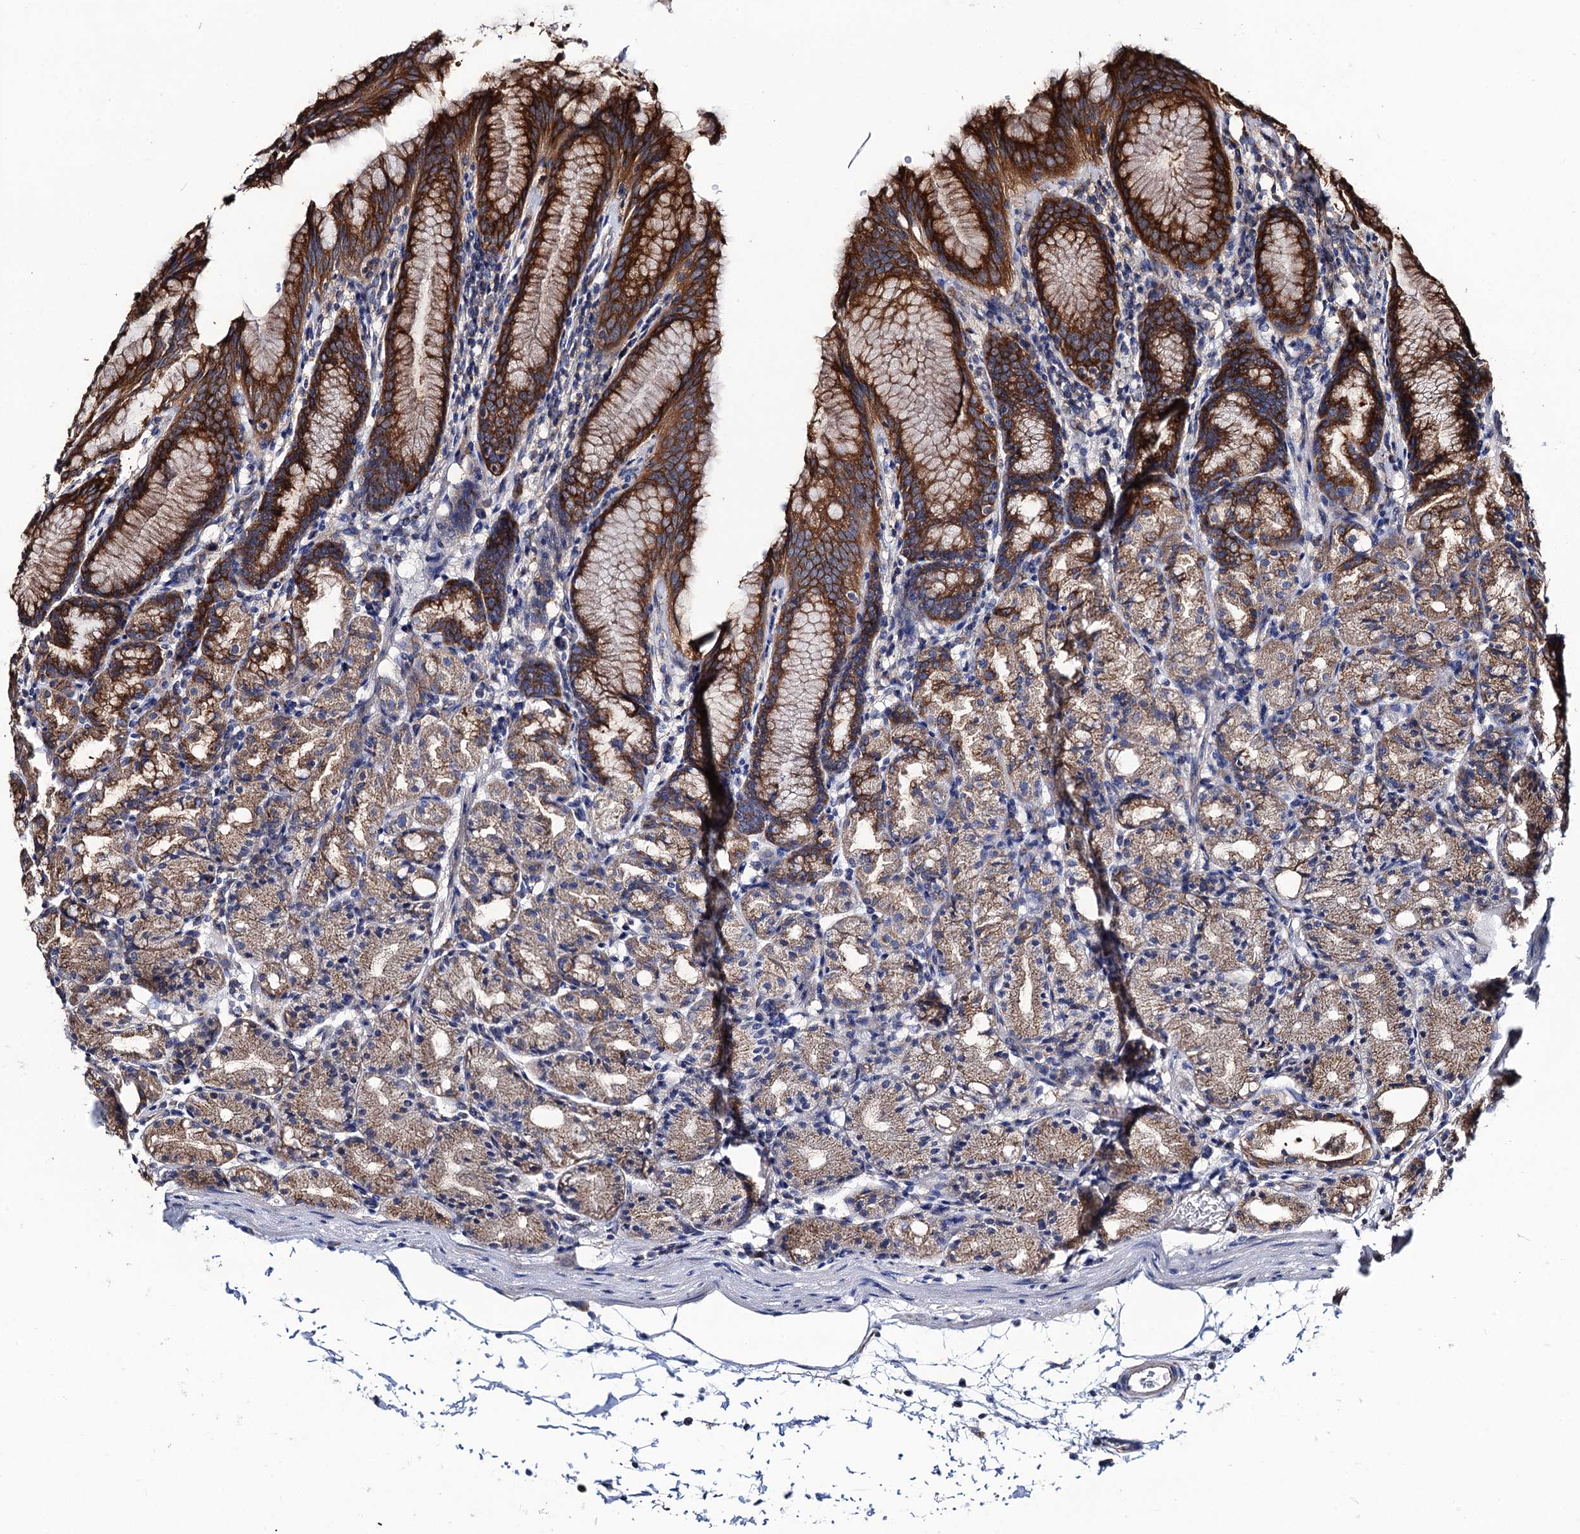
{"staining": {"intensity": "strong", "quantity": "25%-75%", "location": "cytoplasmic/membranous"}, "tissue": "stomach", "cell_type": "Glandular cells", "image_type": "normal", "snomed": [{"axis": "morphology", "description": "Normal tissue, NOS"}, {"axis": "topography", "description": "Stomach, upper"}], "caption": "Immunohistochemical staining of unremarkable human stomach exhibits 25%-75% levels of strong cytoplasmic/membranous protein positivity in about 25%-75% of glandular cells.", "gene": "DYDC1", "patient": {"sex": "male", "age": 48}}